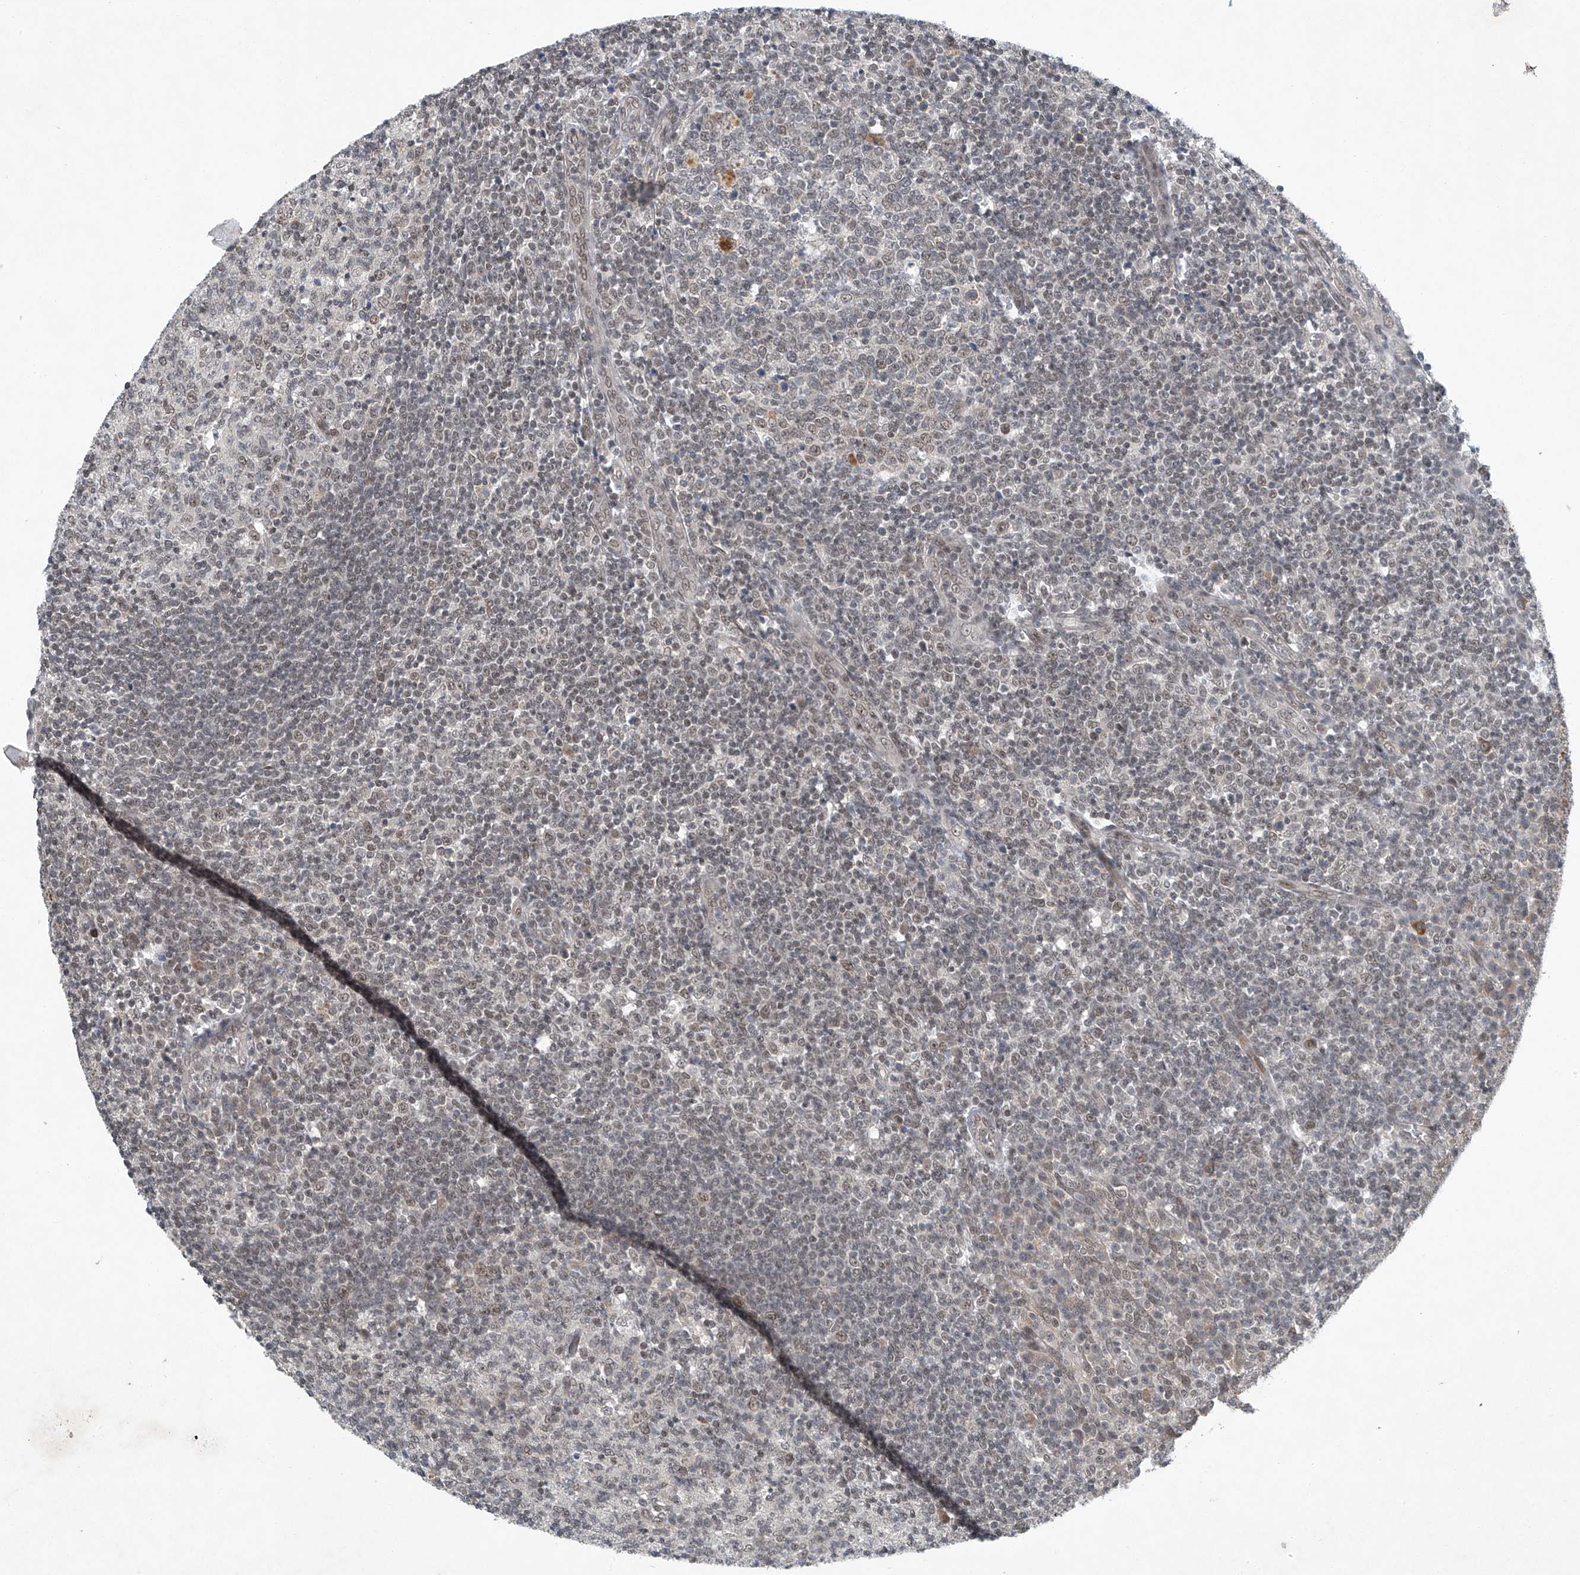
{"staining": {"intensity": "weak", "quantity": "25%-75%", "location": "nuclear"}, "tissue": "tonsil", "cell_type": "Germinal center cells", "image_type": "normal", "snomed": [{"axis": "morphology", "description": "Normal tissue, NOS"}, {"axis": "topography", "description": "Tonsil"}], "caption": "Normal tonsil displays weak nuclear staining in approximately 25%-75% of germinal center cells.", "gene": "TAF8", "patient": {"sex": "female", "age": 19}}